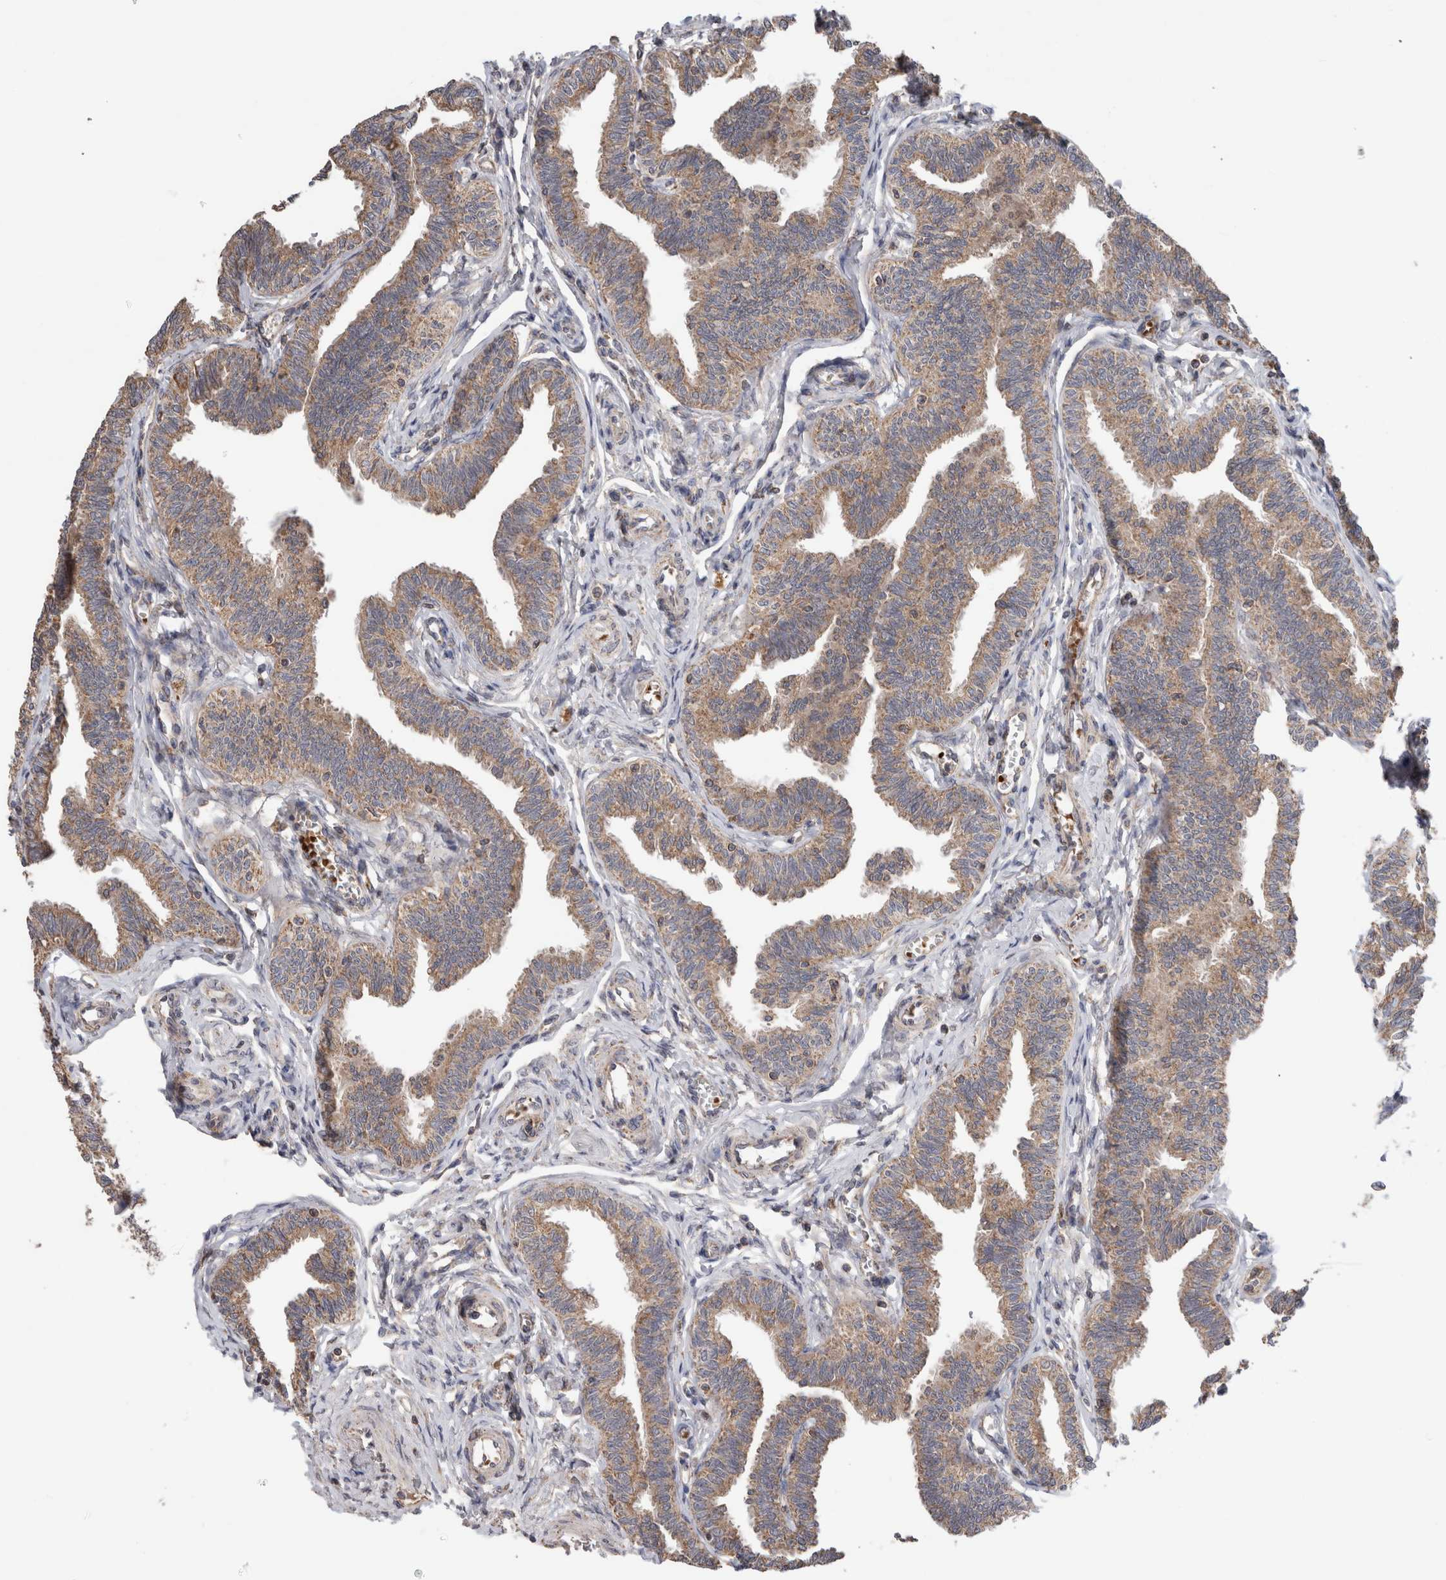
{"staining": {"intensity": "moderate", "quantity": ">75%", "location": "cytoplasmic/membranous"}, "tissue": "fallopian tube", "cell_type": "Glandular cells", "image_type": "normal", "snomed": [{"axis": "morphology", "description": "Normal tissue, NOS"}, {"axis": "topography", "description": "Fallopian tube"}, {"axis": "topography", "description": "Ovary"}], "caption": "This is a photomicrograph of immunohistochemistry staining of unremarkable fallopian tube, which shows moderate expression in the cytoplasmic/membranous of glandular cells.", "gene": "KIF21B", "patient": {"sex": "female", "age": 23}}